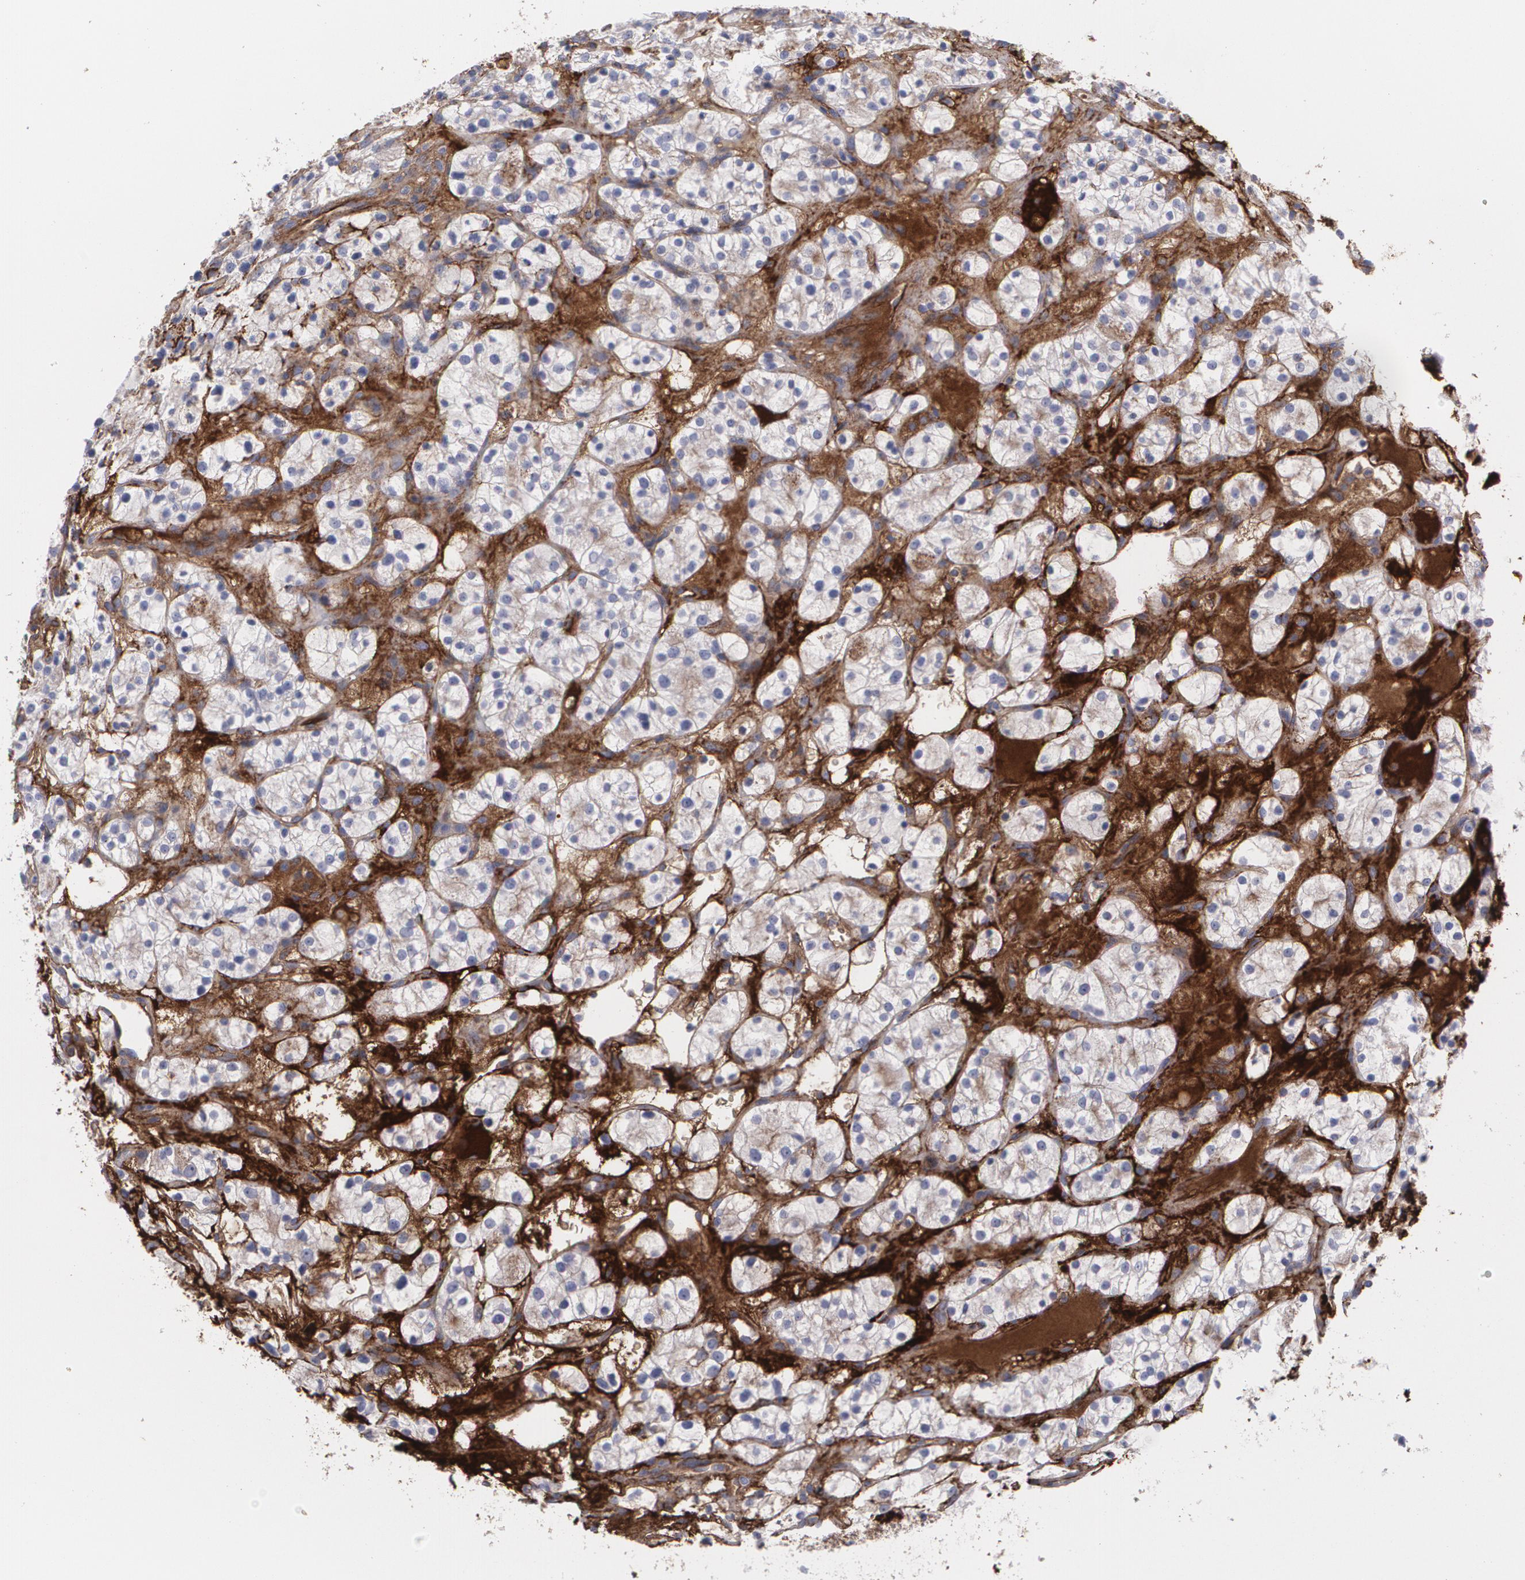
{"staining": {"intensity": "weak", "quantity": ">75%", "location": "cytoplasmic/membranous"}, "tissue": "renal cancer", "cell_type": "Tumor cells", "image_type": "cancer", "snomed": [{"axis": "morphology", "description": "Adenocarcinoma, NOS"}, {"axis": "topography", "description": "Kidney"}], "caption": "Renal cancer (adenocarcinoma) stained with a brown dye shows weak cytoplasmic/membranous positive positivity in approximately >75% of tumor cells.", "gene": "FBLN1", "patient": {"sex": "female", "age": 62}}